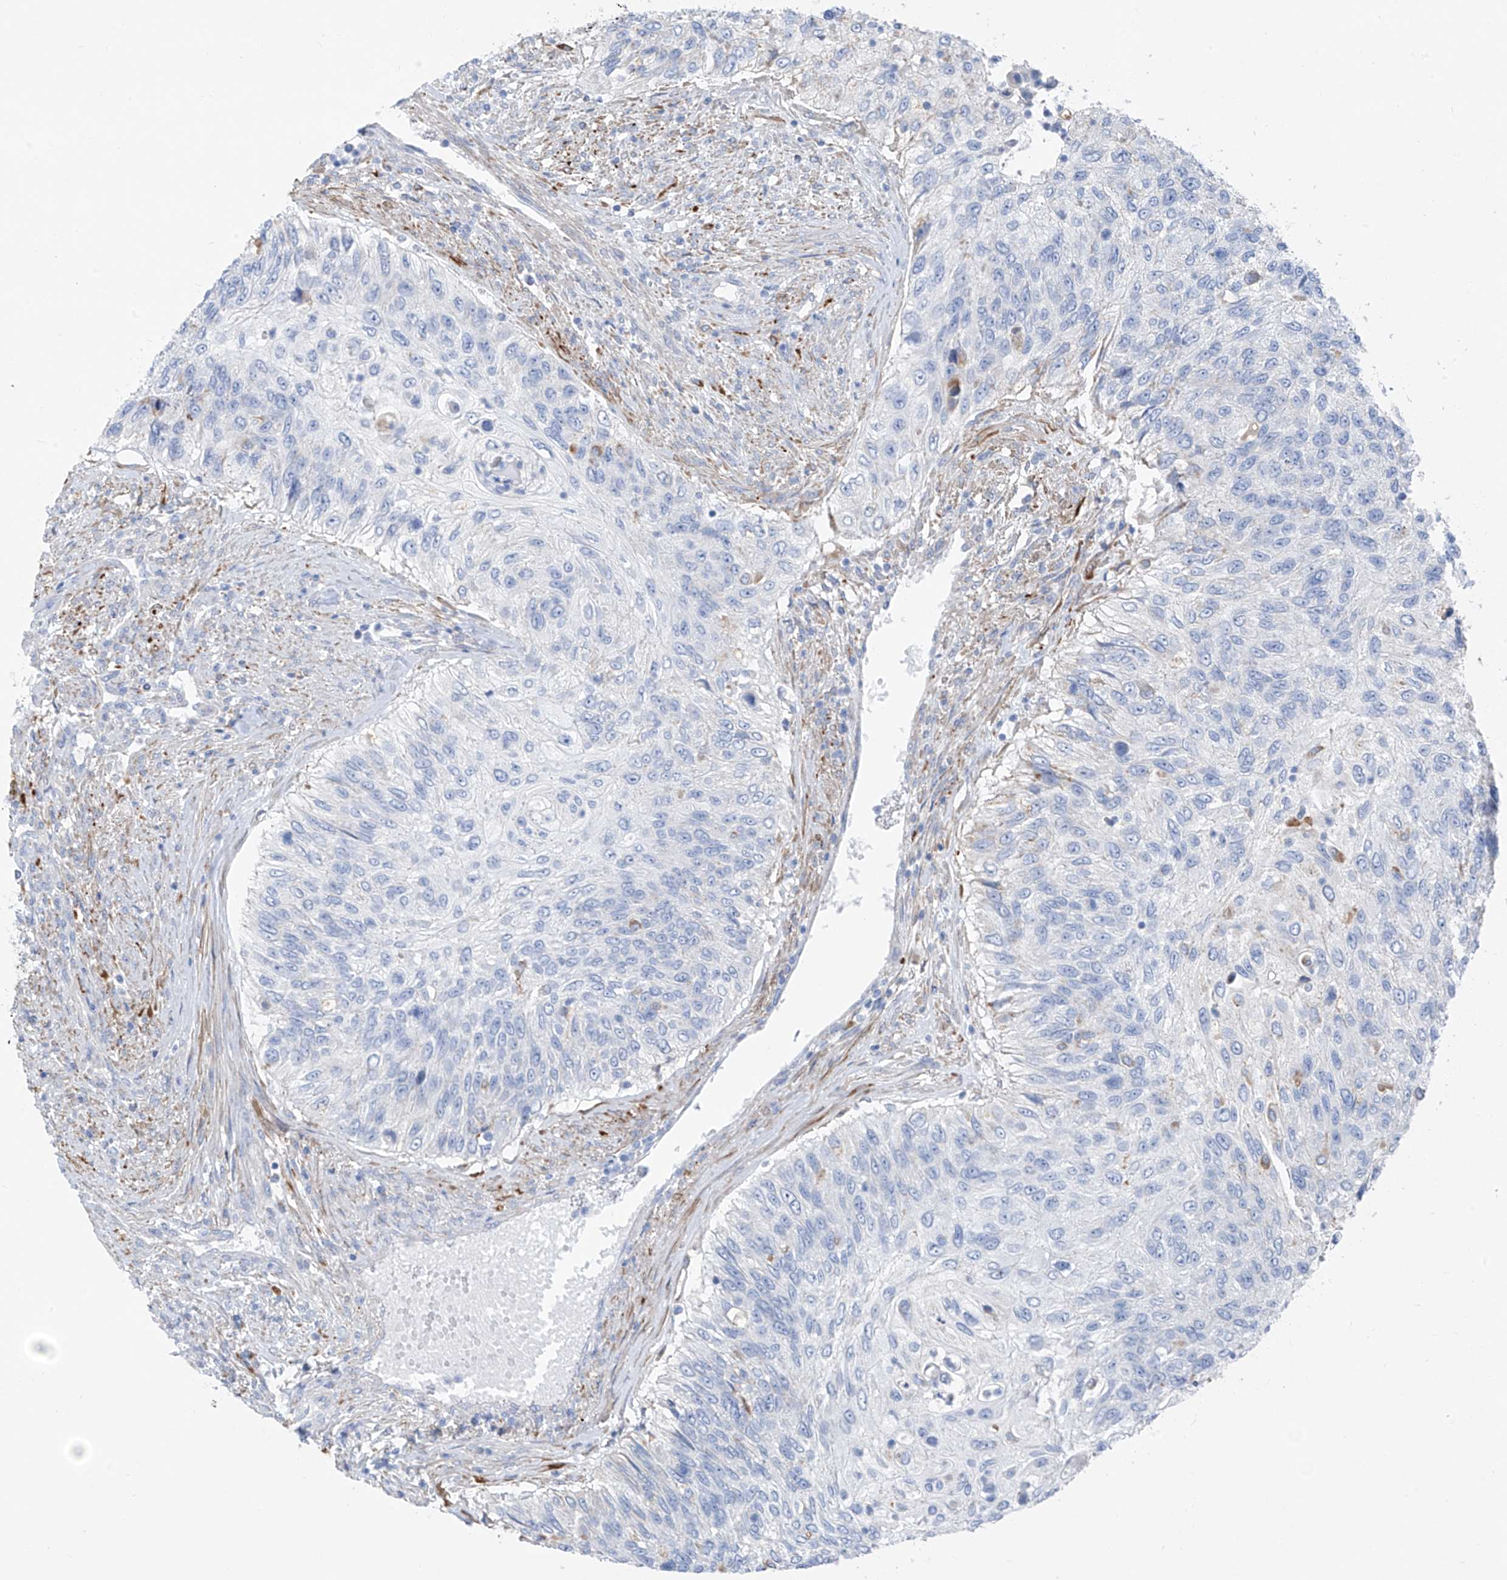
{"staining": {"intensity": "negative", "quantity": "none", "location": "none"}, "tissue": "urothelial cancer", "cell_type": "Tumor cells", "image_type": "cancer", "snomed": [{"axis": "morphology", "description": "Urothelial carcinoma, High grade"}, {"axis": "topography", "description": "Urinary bladder"}], "caption": "This is an immunohistochemistry histopathology image of human urothelial cancer. There is no expression in tumor cells.", "gene": "GLMP", "patient": {"sex": "female", "age": 60}}